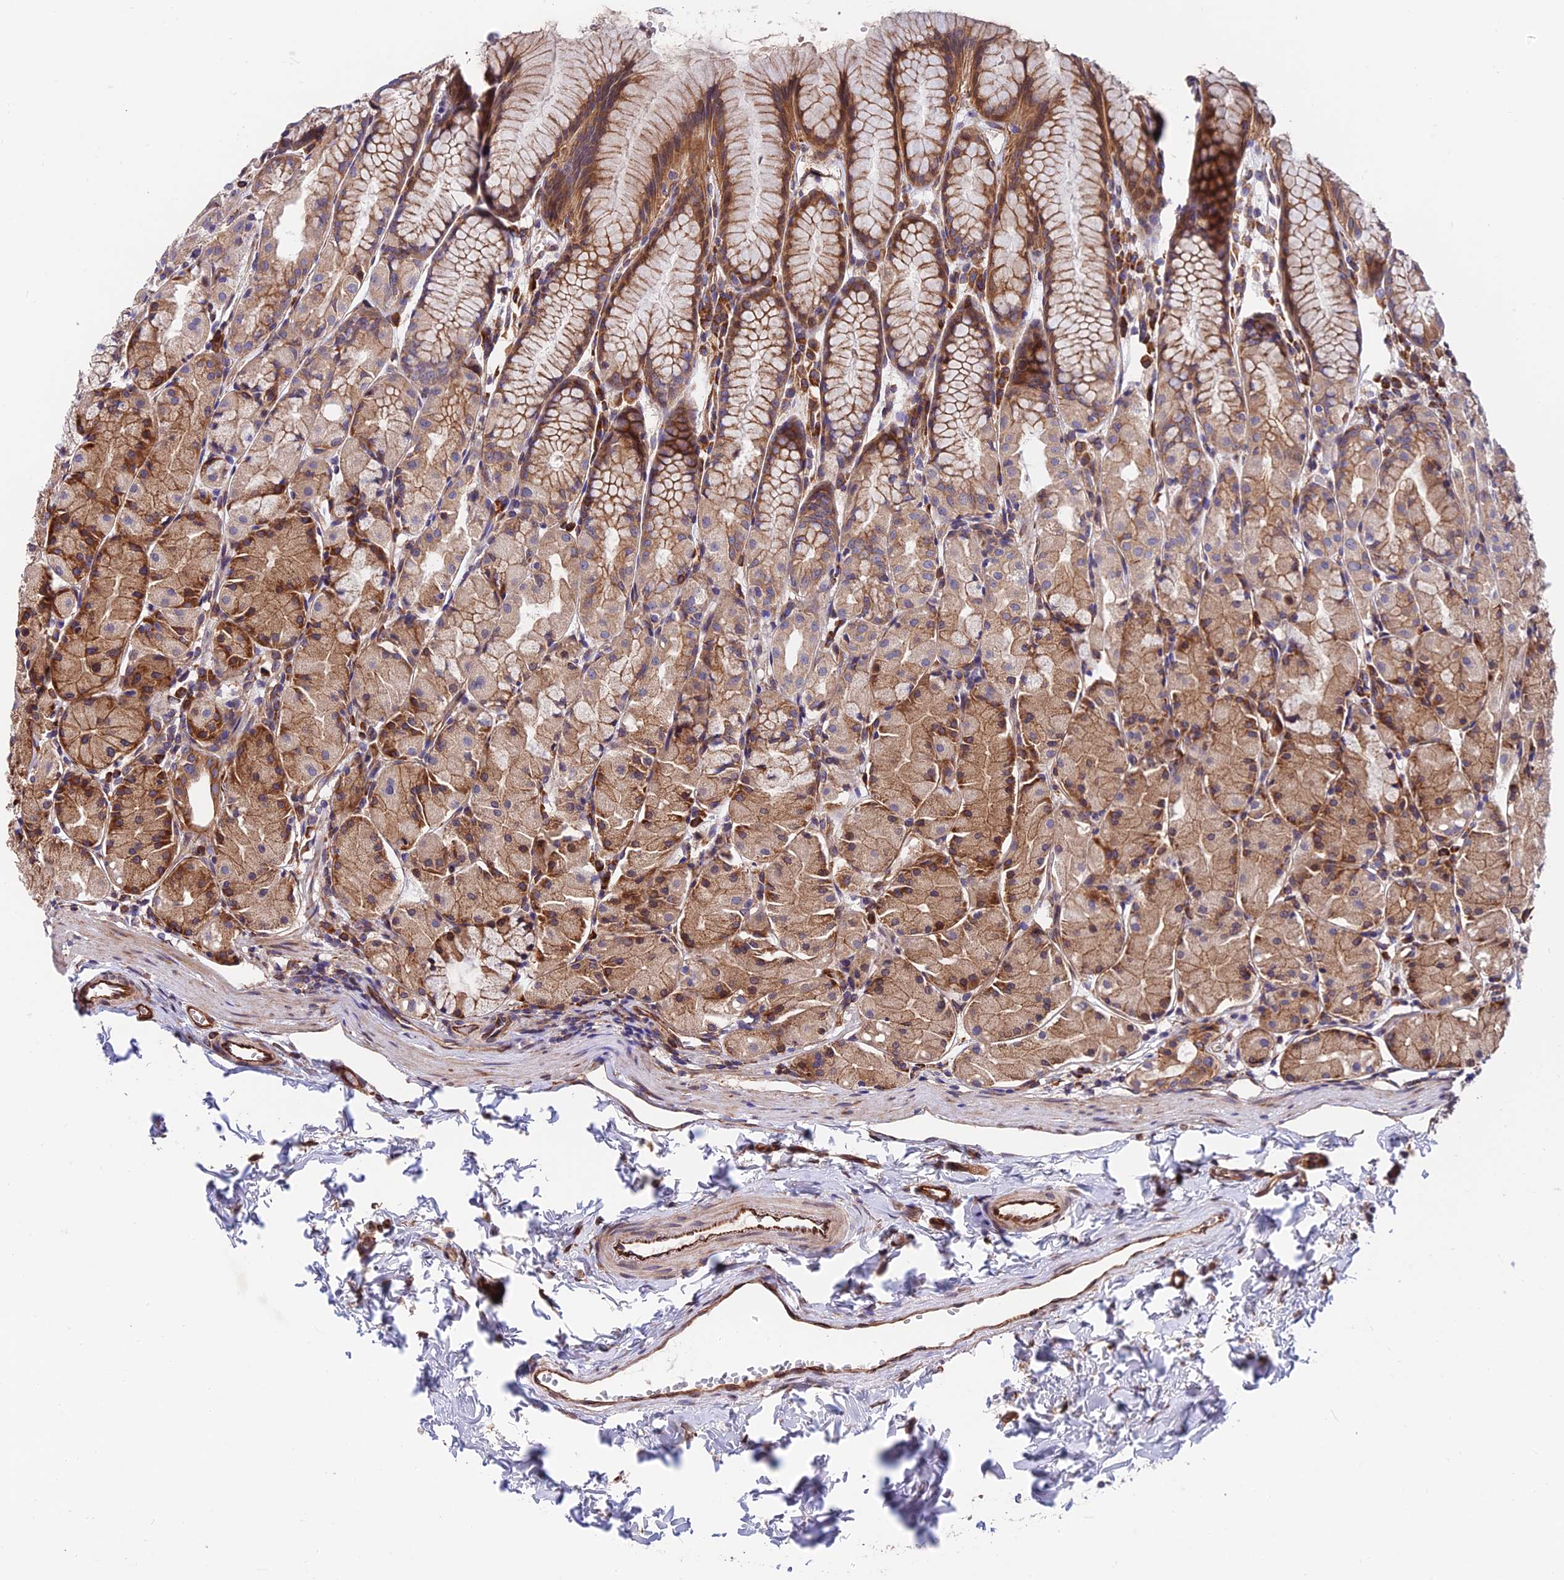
{"staining": {"intensity": "moderate", "quantity": ">75%", "location": "cytoplasmic/membranous"}, "tissue": "stomach", "cell_type": "Glandular cells", "image_type": "normal", "snomed": [{"axis": "morphology", "description": "Normal tissue, NOS"}, {"axis": "topography", "description": "Stomach, upper"}], "caption": "Moderate cytoplasmic/membranous protein positivity is seen in approximately >75% of glandular cells in stomach. (Brightfield microscopy of DAB IHC at high magnification).", "gene": "EXOC3L4", "patient": {"sex": "male", "age": 47}}